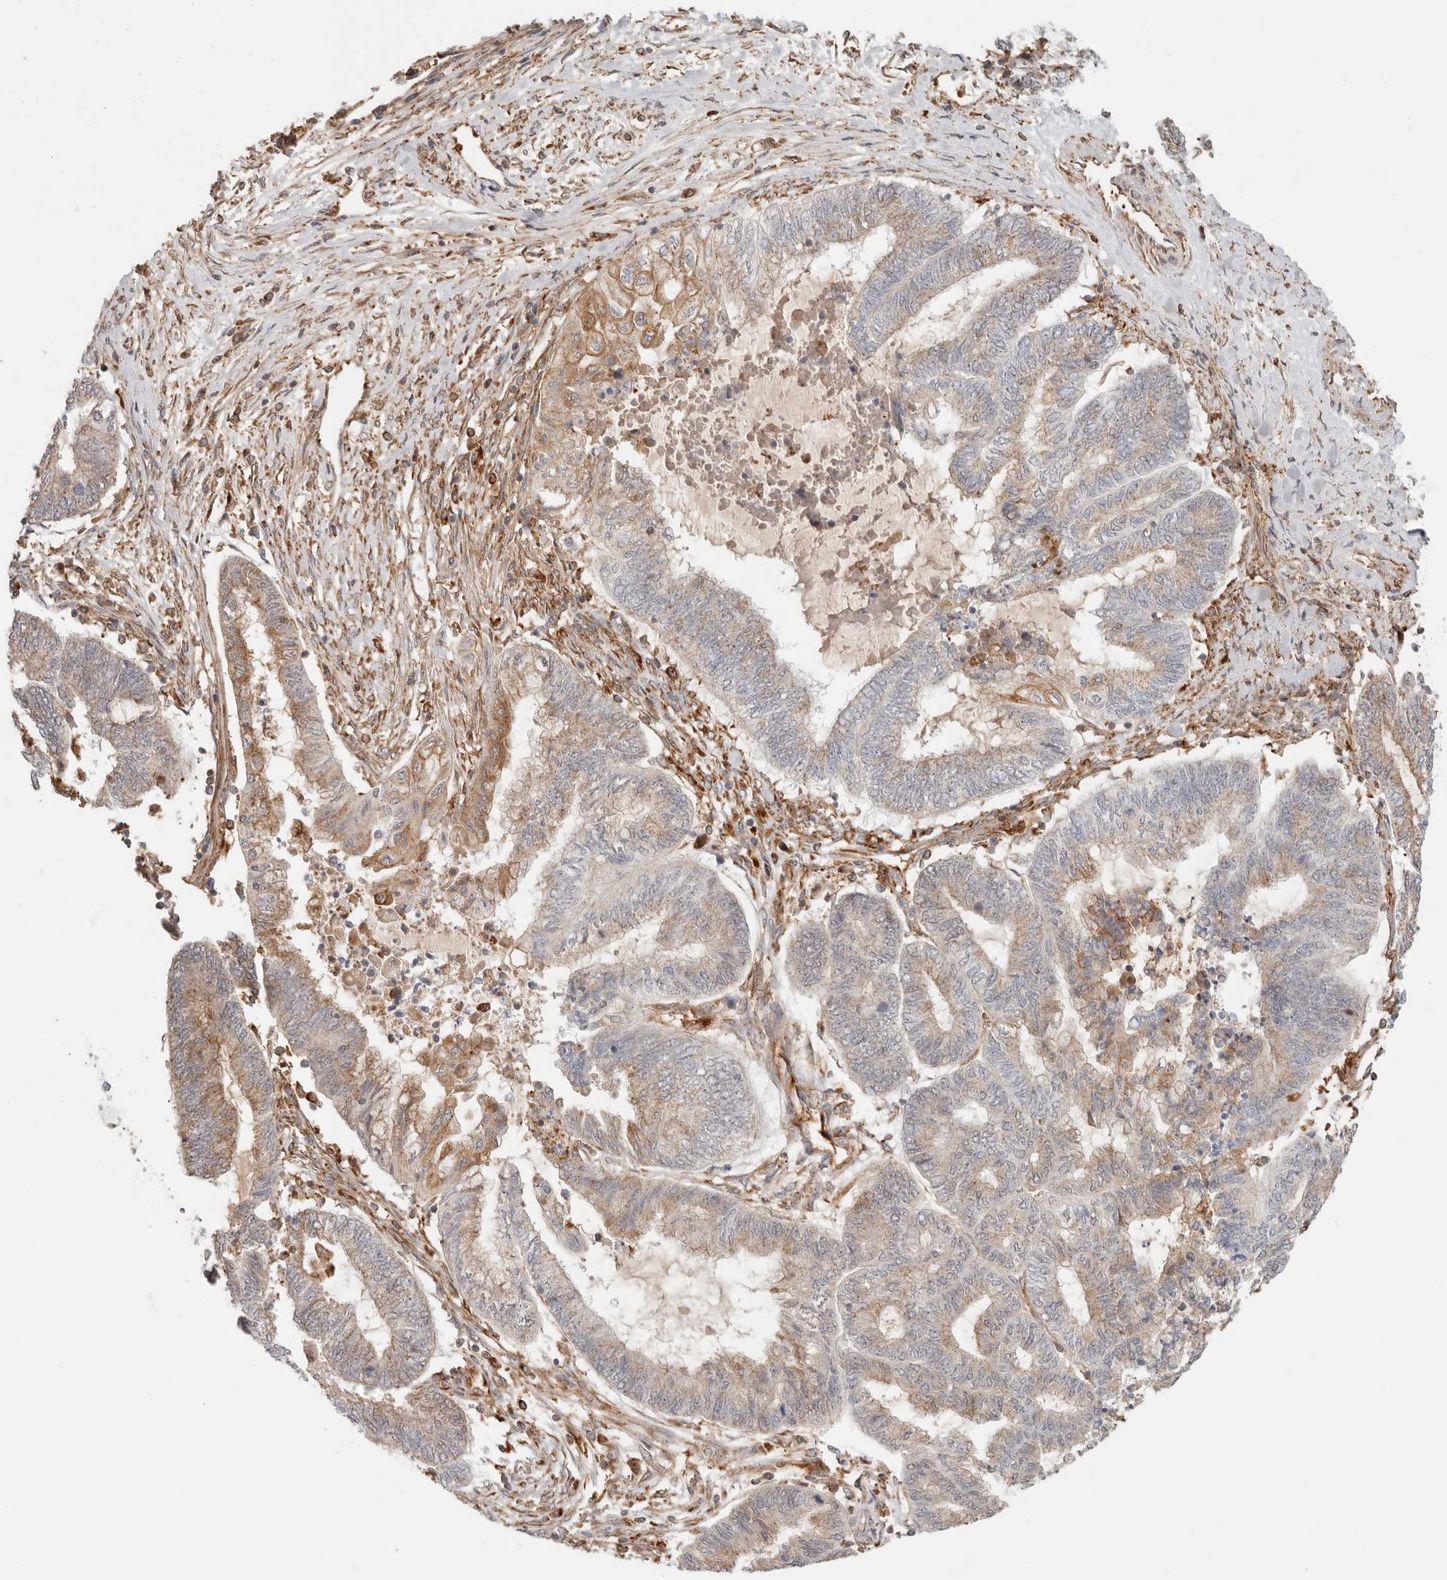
{"staining": {"intensity": "weak", "quantity": "25%-75%", "location": "cytoplasmic/membranous"}, "tissue": "endometrial cancer", "cell_type": "Tumor cells", "image_type": "cancer", "snomed": [{"axis": "morphology", "description": "Adenocarcinoma, NOS"}, {"axis": "topography", "description": "Uterus"}, {"axis": "topography", "description": "Endometrium"}], "caption": "Protein expression by immunohistochemistry (IHC) reveals weak cytoplasmic/membranous positivity in approximately 25%-75% of tumor cells in endometrial cancer. (DAB IHC with brightfield microscopy, high magnification).", "gene": "HEXD", "patient": {"sex": "female", "age": 70}}